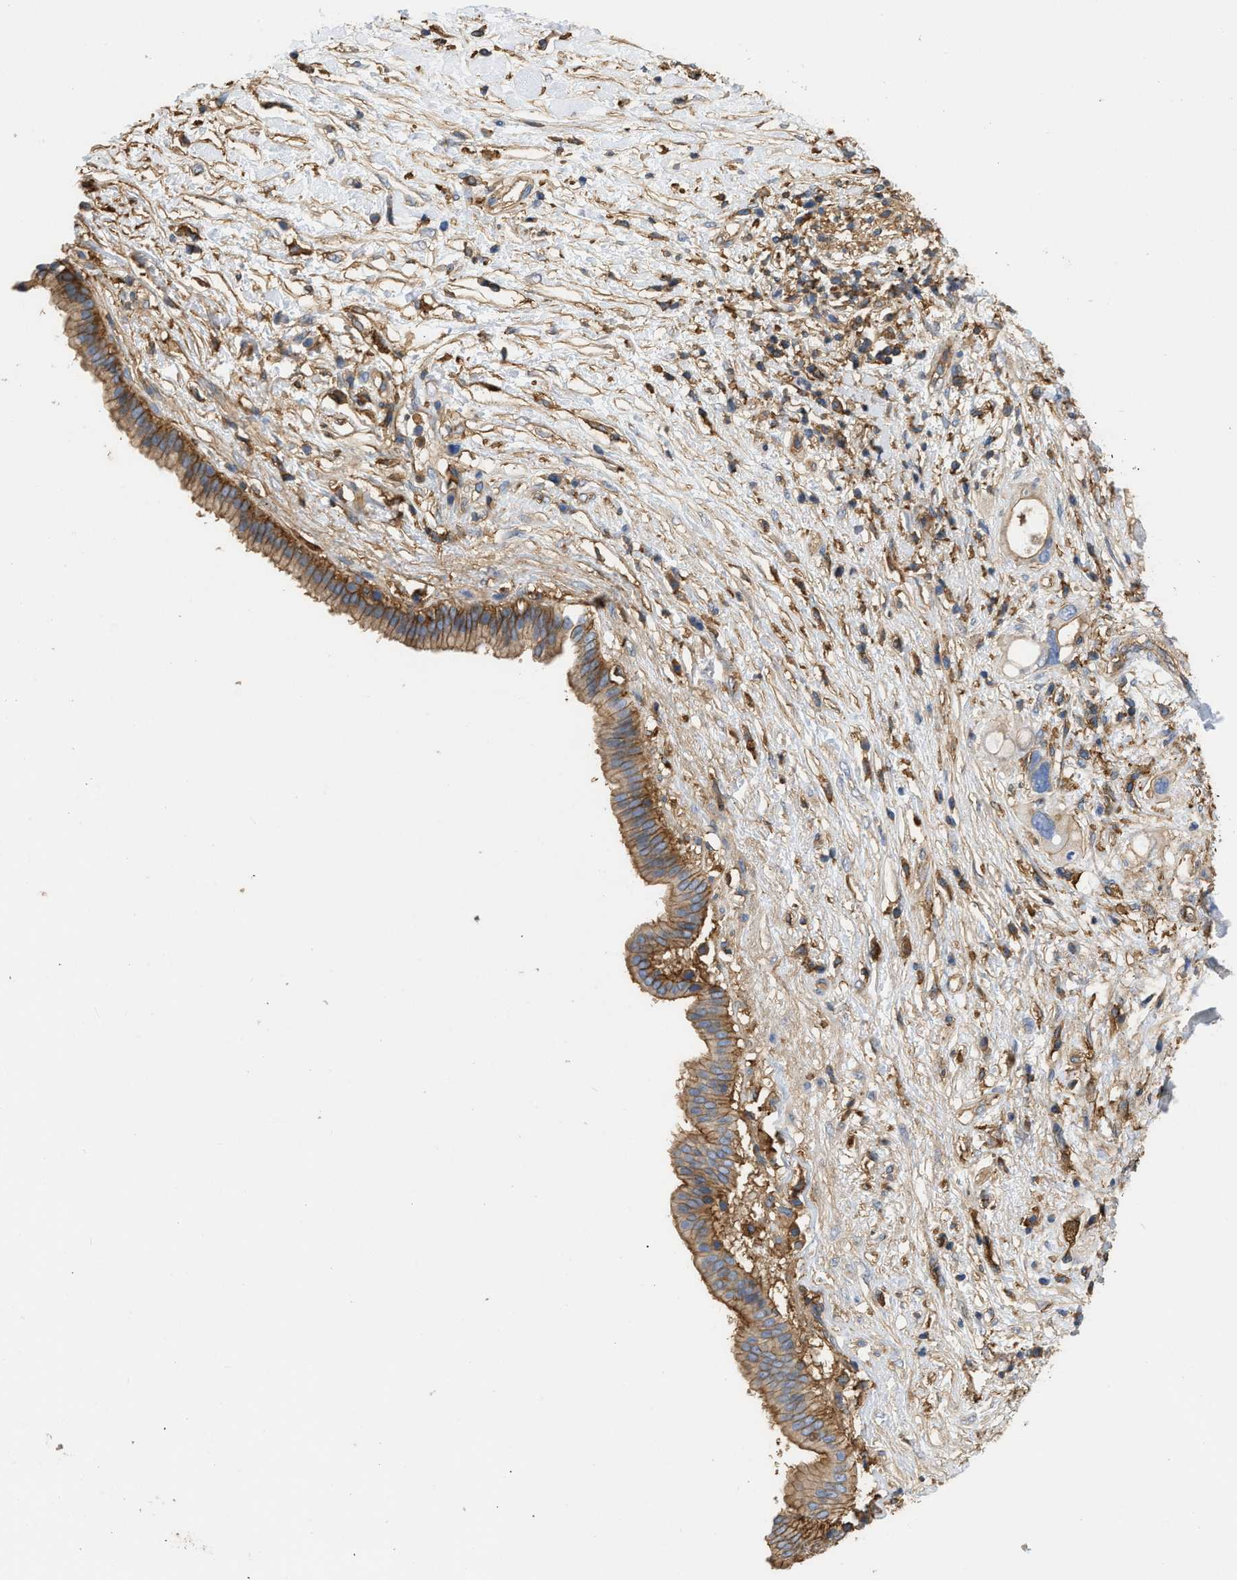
{"staining": {"intensity": "strong", "quantity": "25%-75%", "location": "cytoplasmic/membranous"}, "tissue": "pancreatic cancer", "cell_type": "Tumor cells", "image_type": "cancer", "snomed": [{"axis": "morphology", "description": "Adenocarcinoma, NOS"}, {"axis": "topography", "description": "Pancreas"}], "caption": "The immunohistochemical stain shows strong cytoplasmic/membranous positivity in tumor cells of pancreatic cancer (adenocarcinoma) tissue. Immunohistochemistry stains the protein of interest in brown and the nuclei are stained blue.", "gene": "GNB4", "patient": {"sex": "female", "age": 56}}